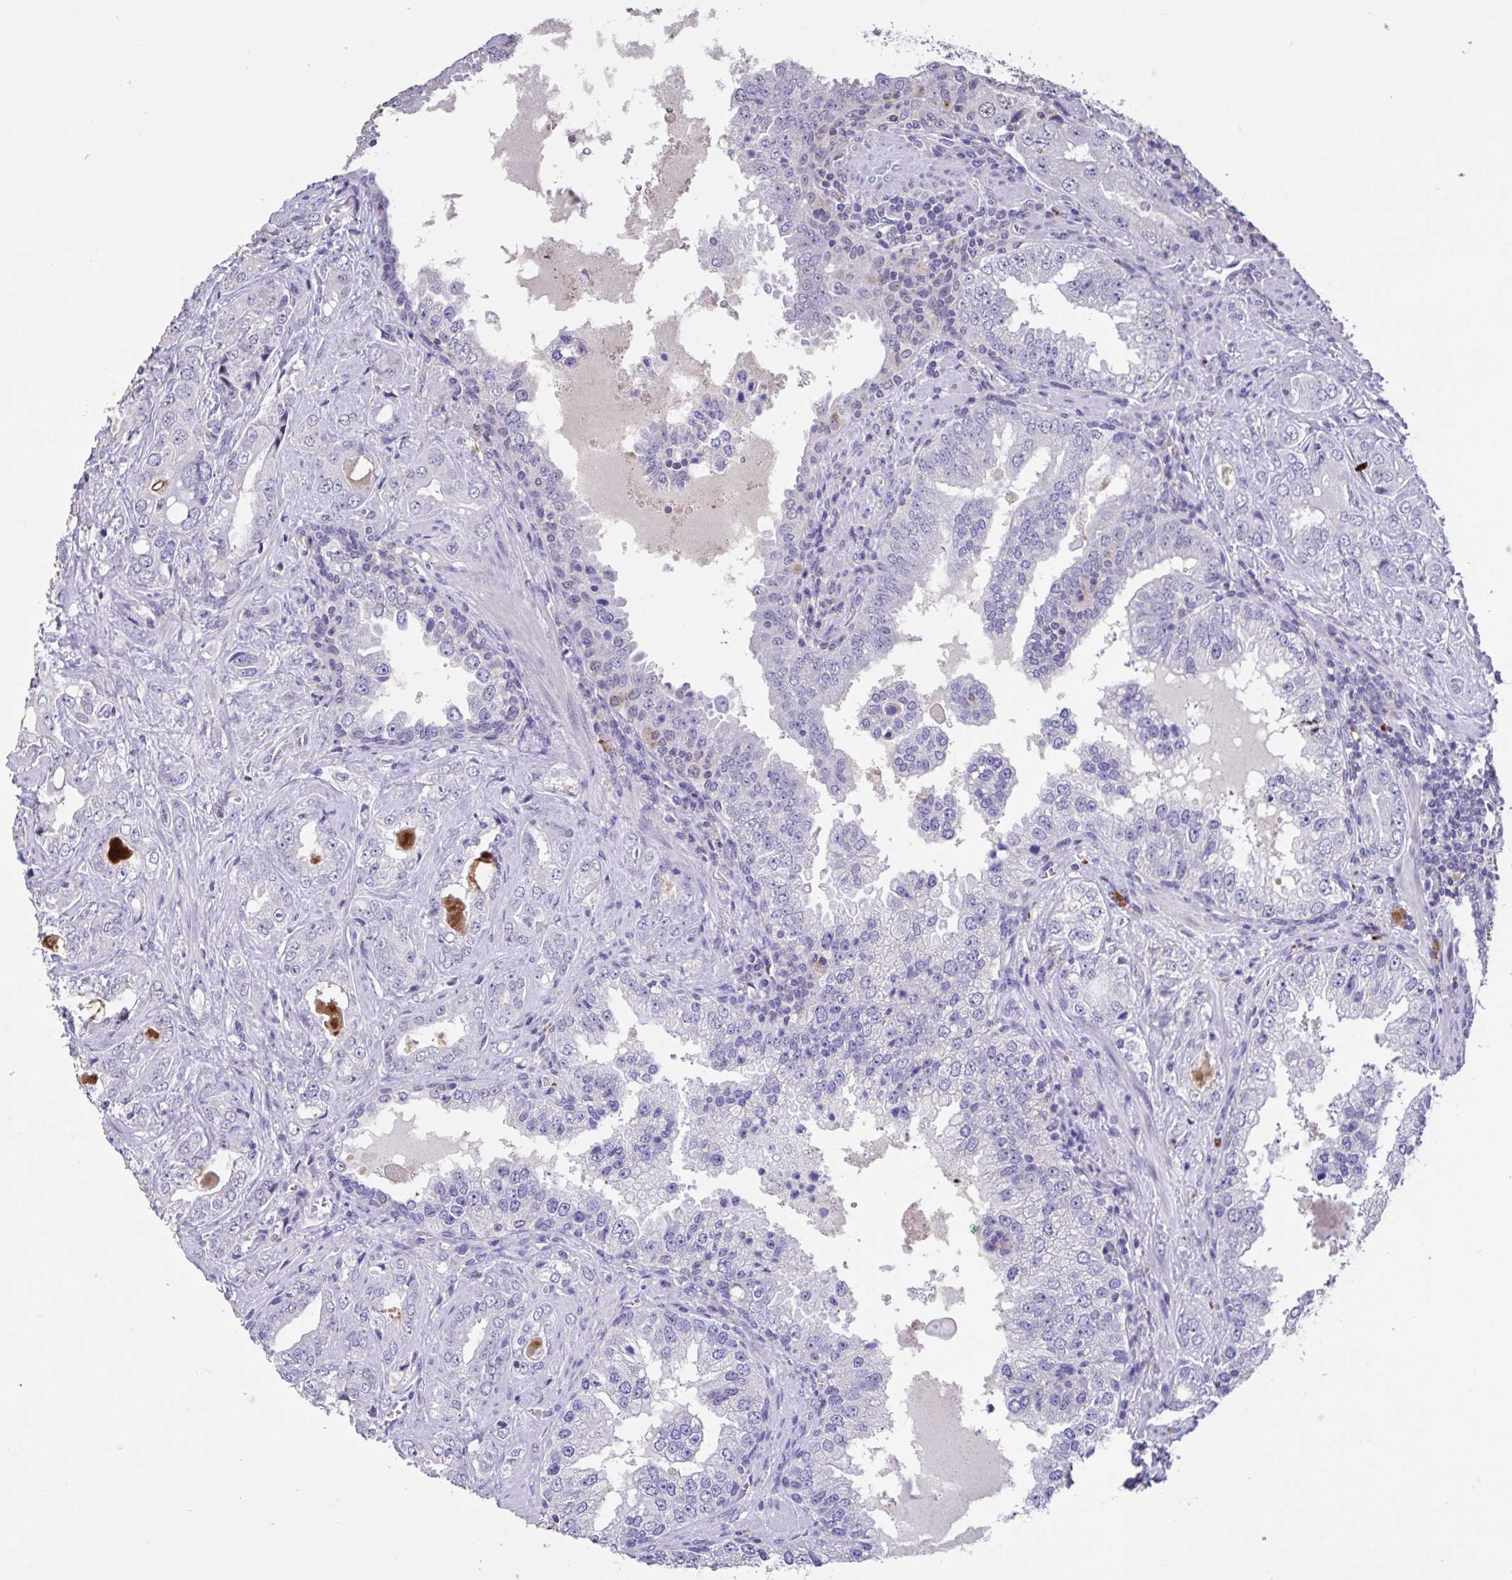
{"staining": {"intensity": "moderate", "quantity": "<25%", "location": "nuclear"}, "tissue": "prostate cancer", "cell_type": "Tumor cells", "image_type": "cancer", "snomed": [{"axis": "morphology", "description": "Adenocarcinoma, High grade"}, {"axis": "topography", "description": "Prostate"}], "caption": "Prostate adenocarcinoma (high-grade) stained with IHC reveals moderate nuclear positivity in approximately <25% of tumor cells.", "gene": "DDX39A", "patient": {"sex": "male", "age": 67}}